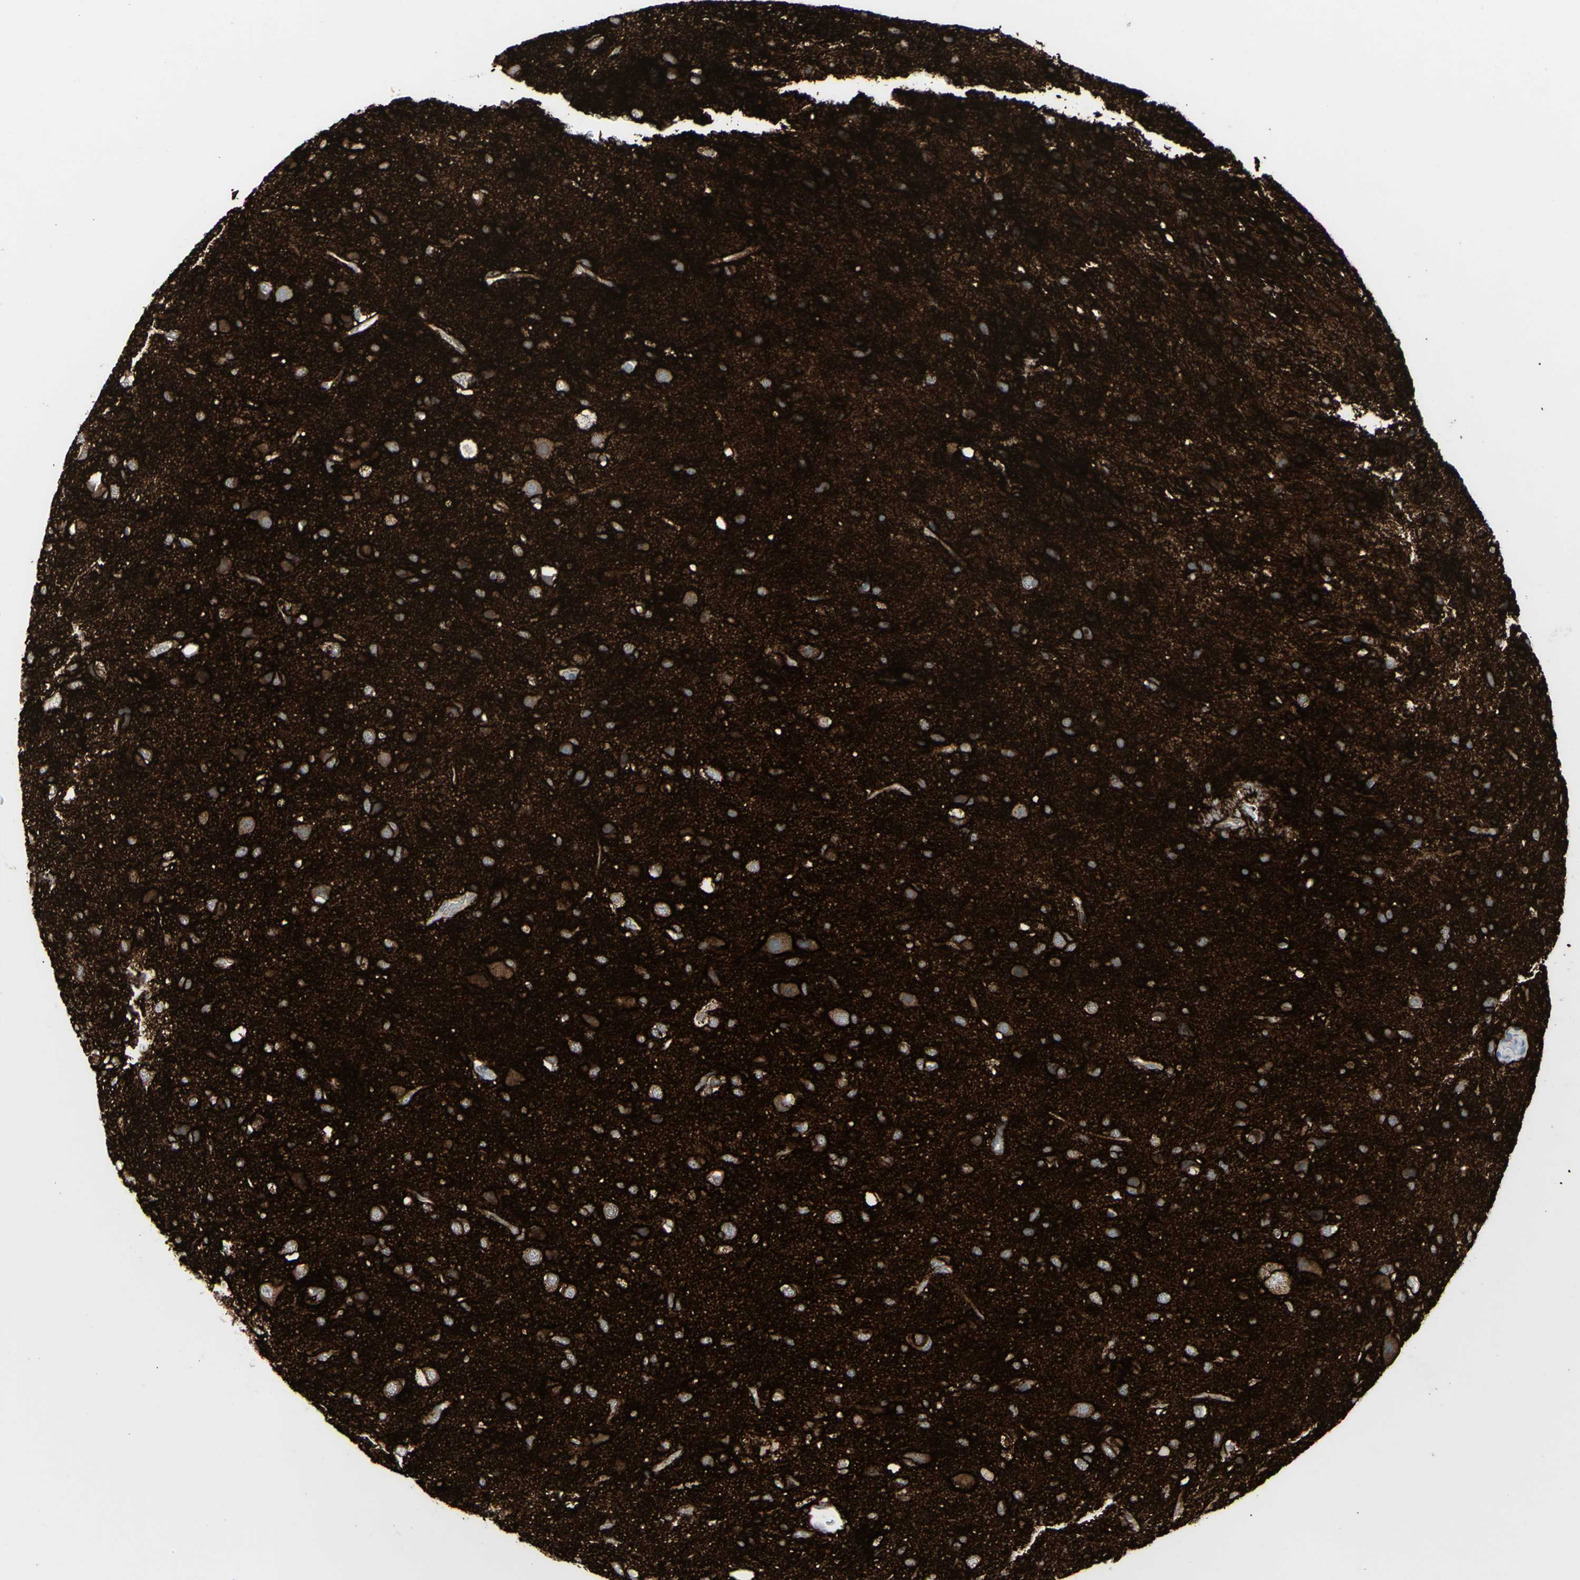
{"staining": {"intensity": "negative", "quantity": "none", "location": "none"}, "tissue": "glioma", "cell_type": "Tumor cells", "image_type": "cancer", "snomed": [{"axis": "morphology", "description": "Glioma, malignant, Low grade"}, {"axis": "topography", "description": "Brain"}], "caption": "A high-resolution image shows IHC staining of malignant glioma (low-grade), which reveals no significant staining in tumor cells. The staining was performed using DAB to visualize the protein expression in brown, while the nuclei were stained in blue with hematoxylin (Magnification: 20x).", "gene": "GJA1", "patient": {"sex": "male", "age": 77}}